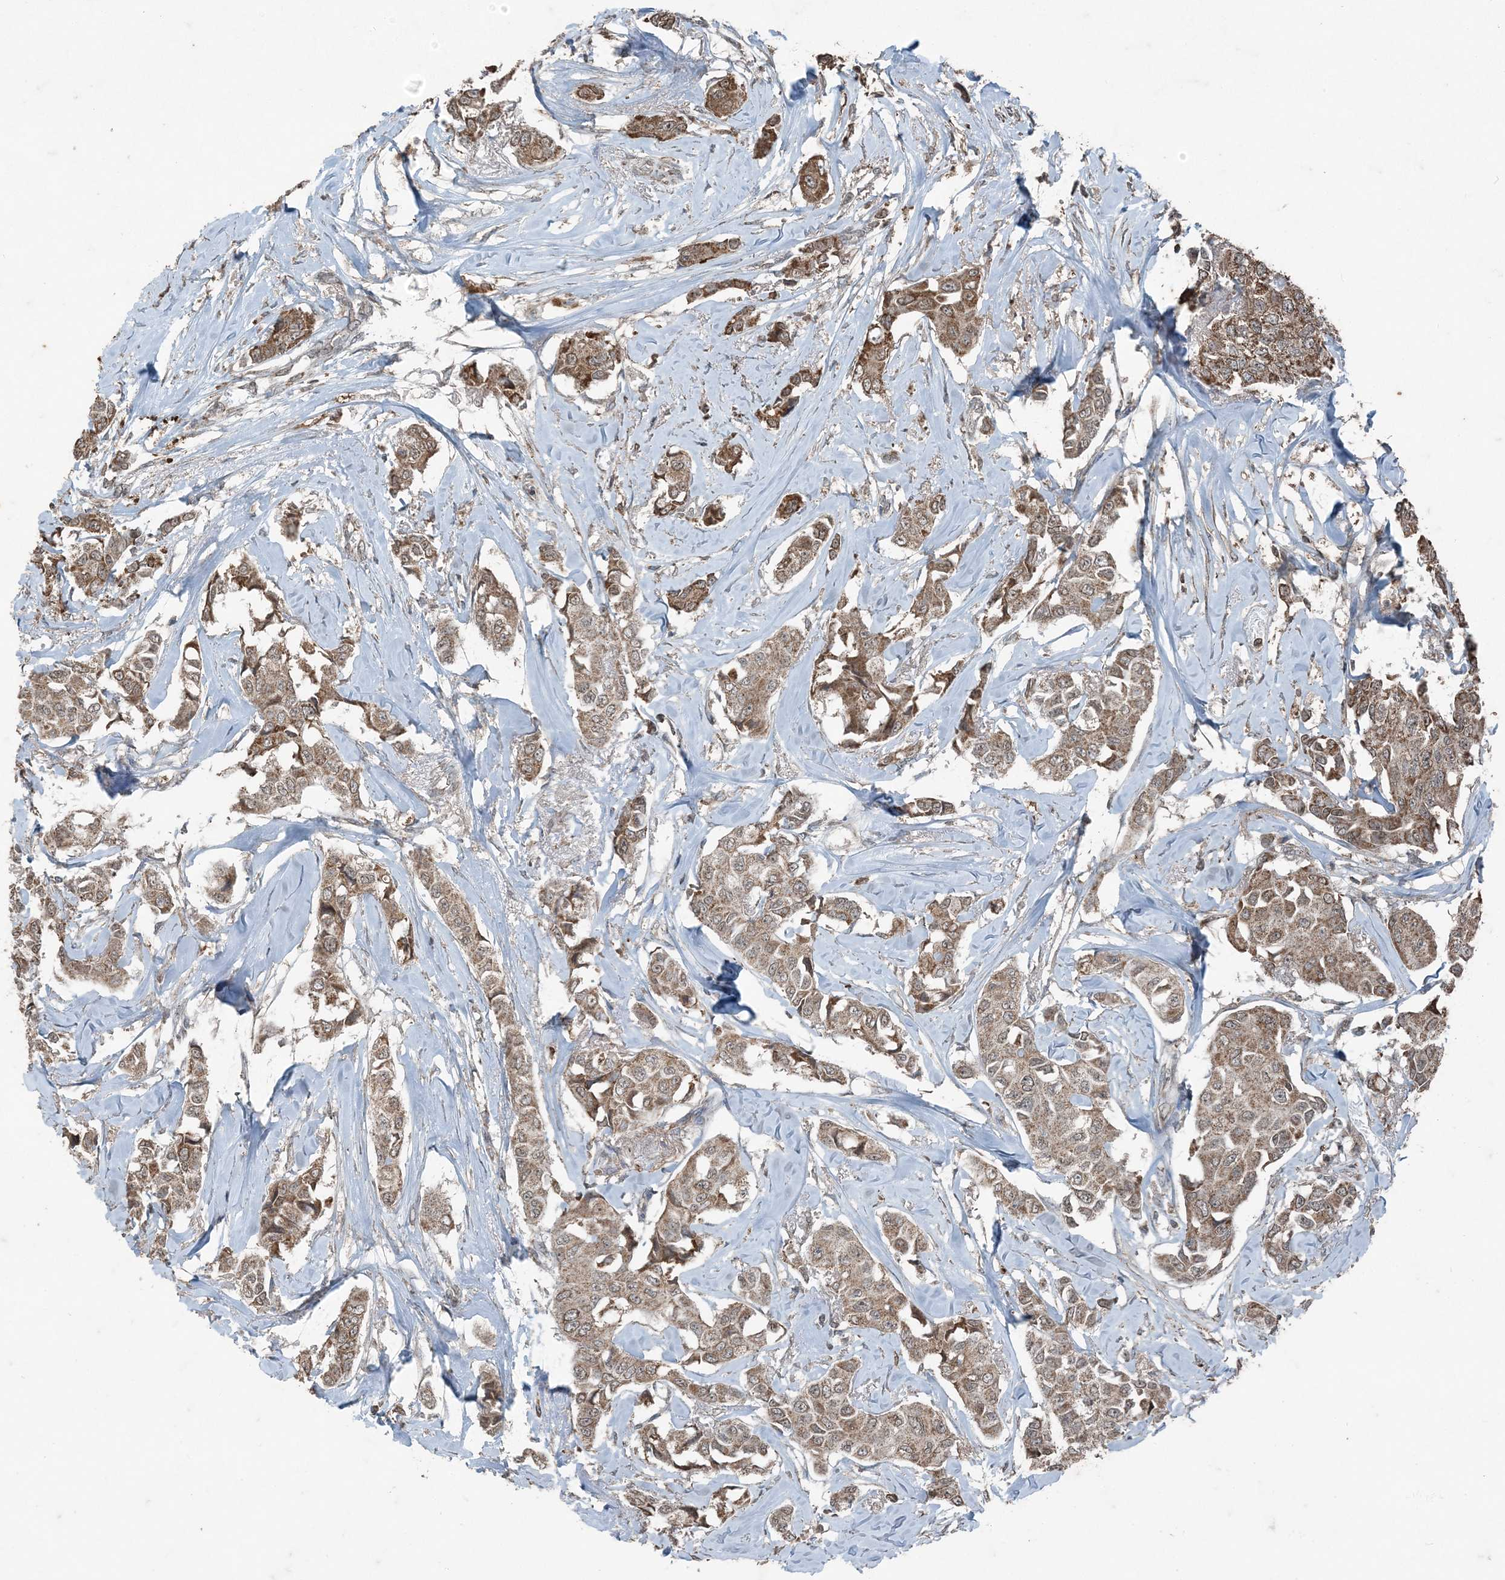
{"staining": {"intensity": "moderate", "quantity": ">75%", "location": "cytoplasmic/membranous"}, "tissue": "breast cancer", "cell_type": "Tumor cells", "image_type": "cancer", "snomed": [{"axis": "morphology", "description": "Duct carcinoma"}, {"axis": "topography", "description": "Breast"}], "caption": "Immunohistochemical staining of human breast intraductal carcinoma displays medium levels of moderate cytoplasmic/membranous protein positivity in about >75% of tumor cells.", "gene": "GNL1", "patient": {"sex": "female", "age": 80}}